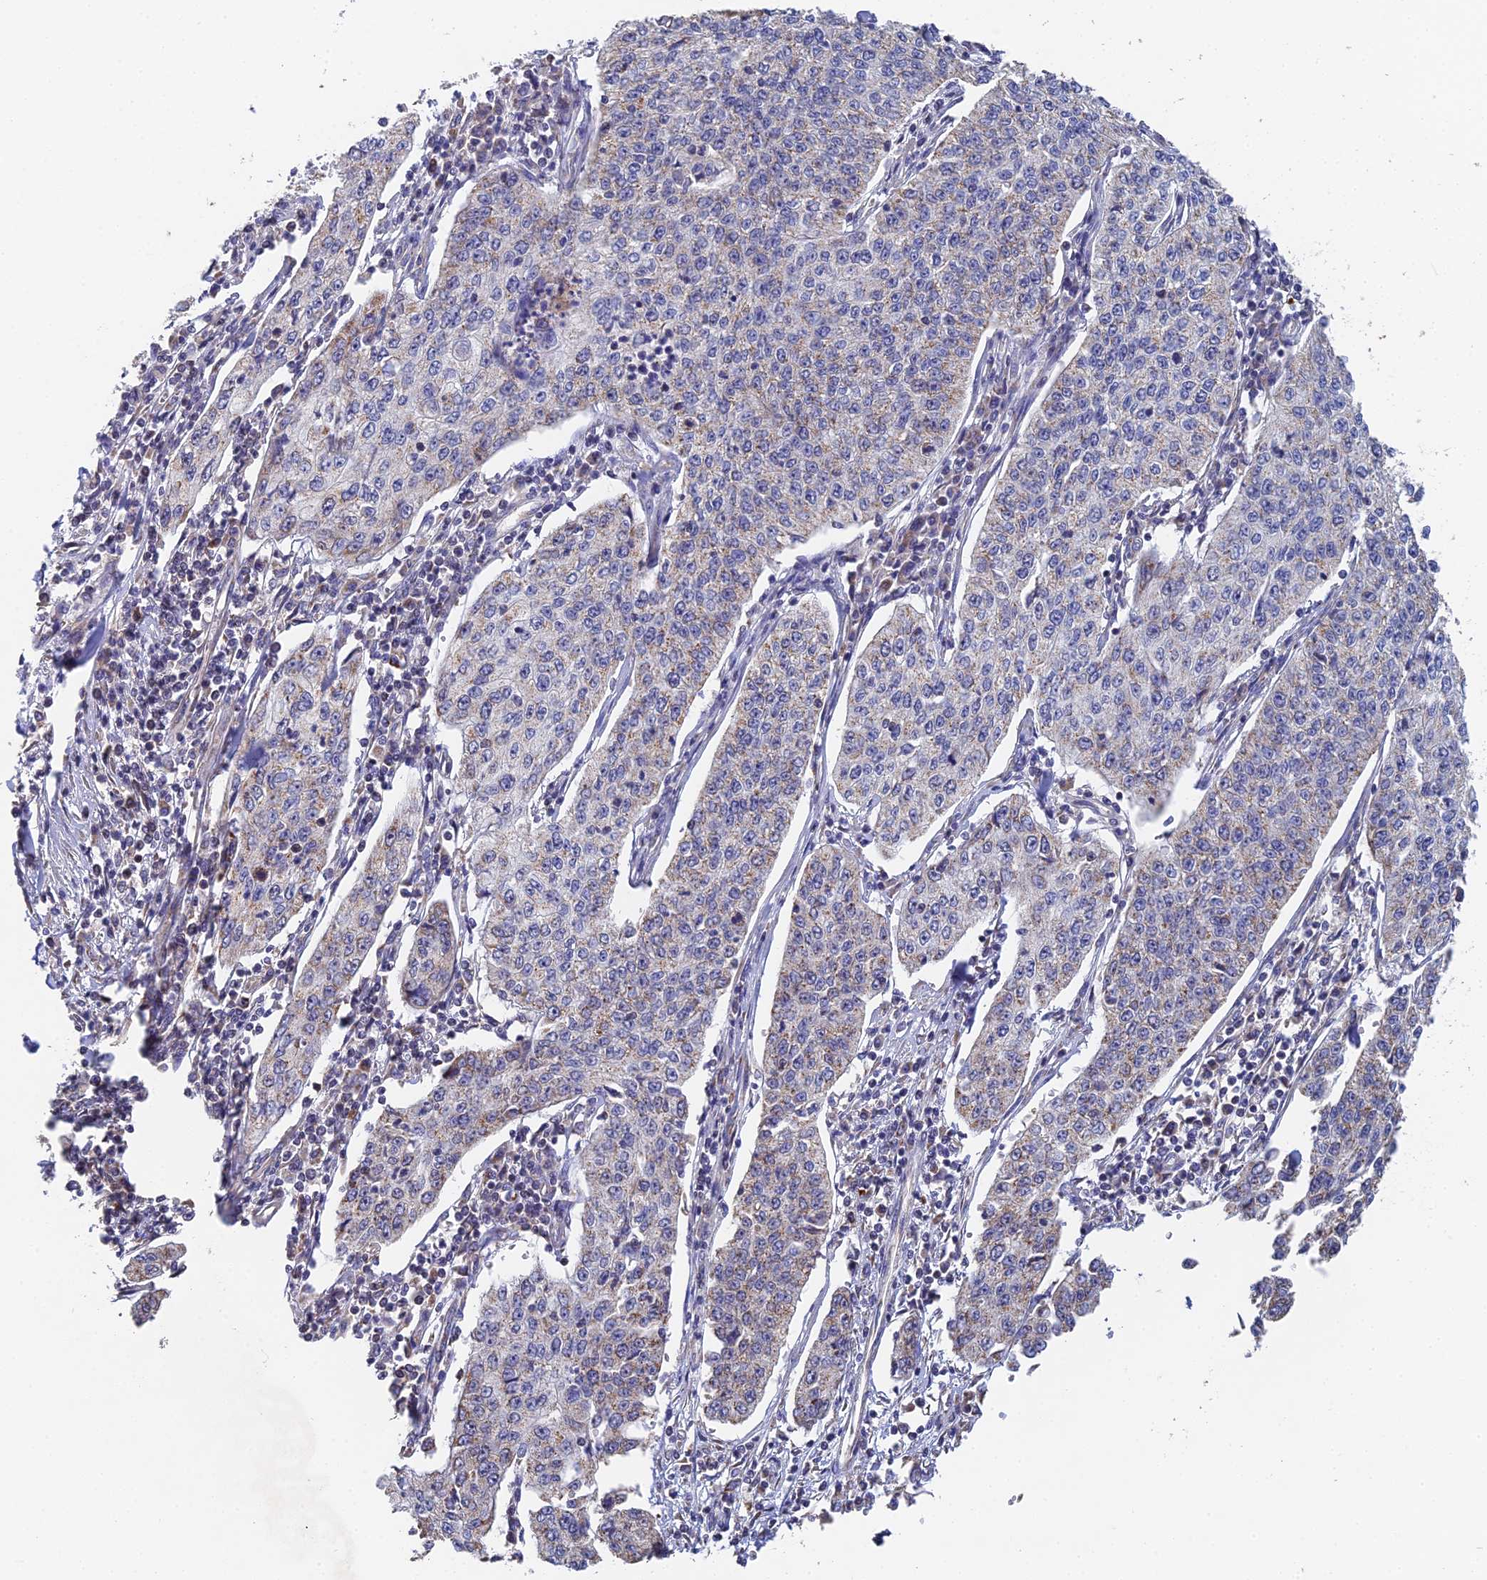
{"staining": {"intensity": "moderate", "quantity": "<25%", "location": "cytoplasmic/membranous"}, "tissue": "cervical cancer", "cell_type": "Tumor cells", "image_type": "cancer", "snomed": [{"axis": "morphology", "description": "Squamous cell carcinoma, NOS"}, {"axis": "topography", "description": "Cervix"}], "caption": "Immunohistochemical staining of human cervical cancer shows moderate cytoplasmic/membranous protein staining in about <25% of tumor cells.", "gene": "ECSIT", "patient": {"sex": "female", "age": 35}}